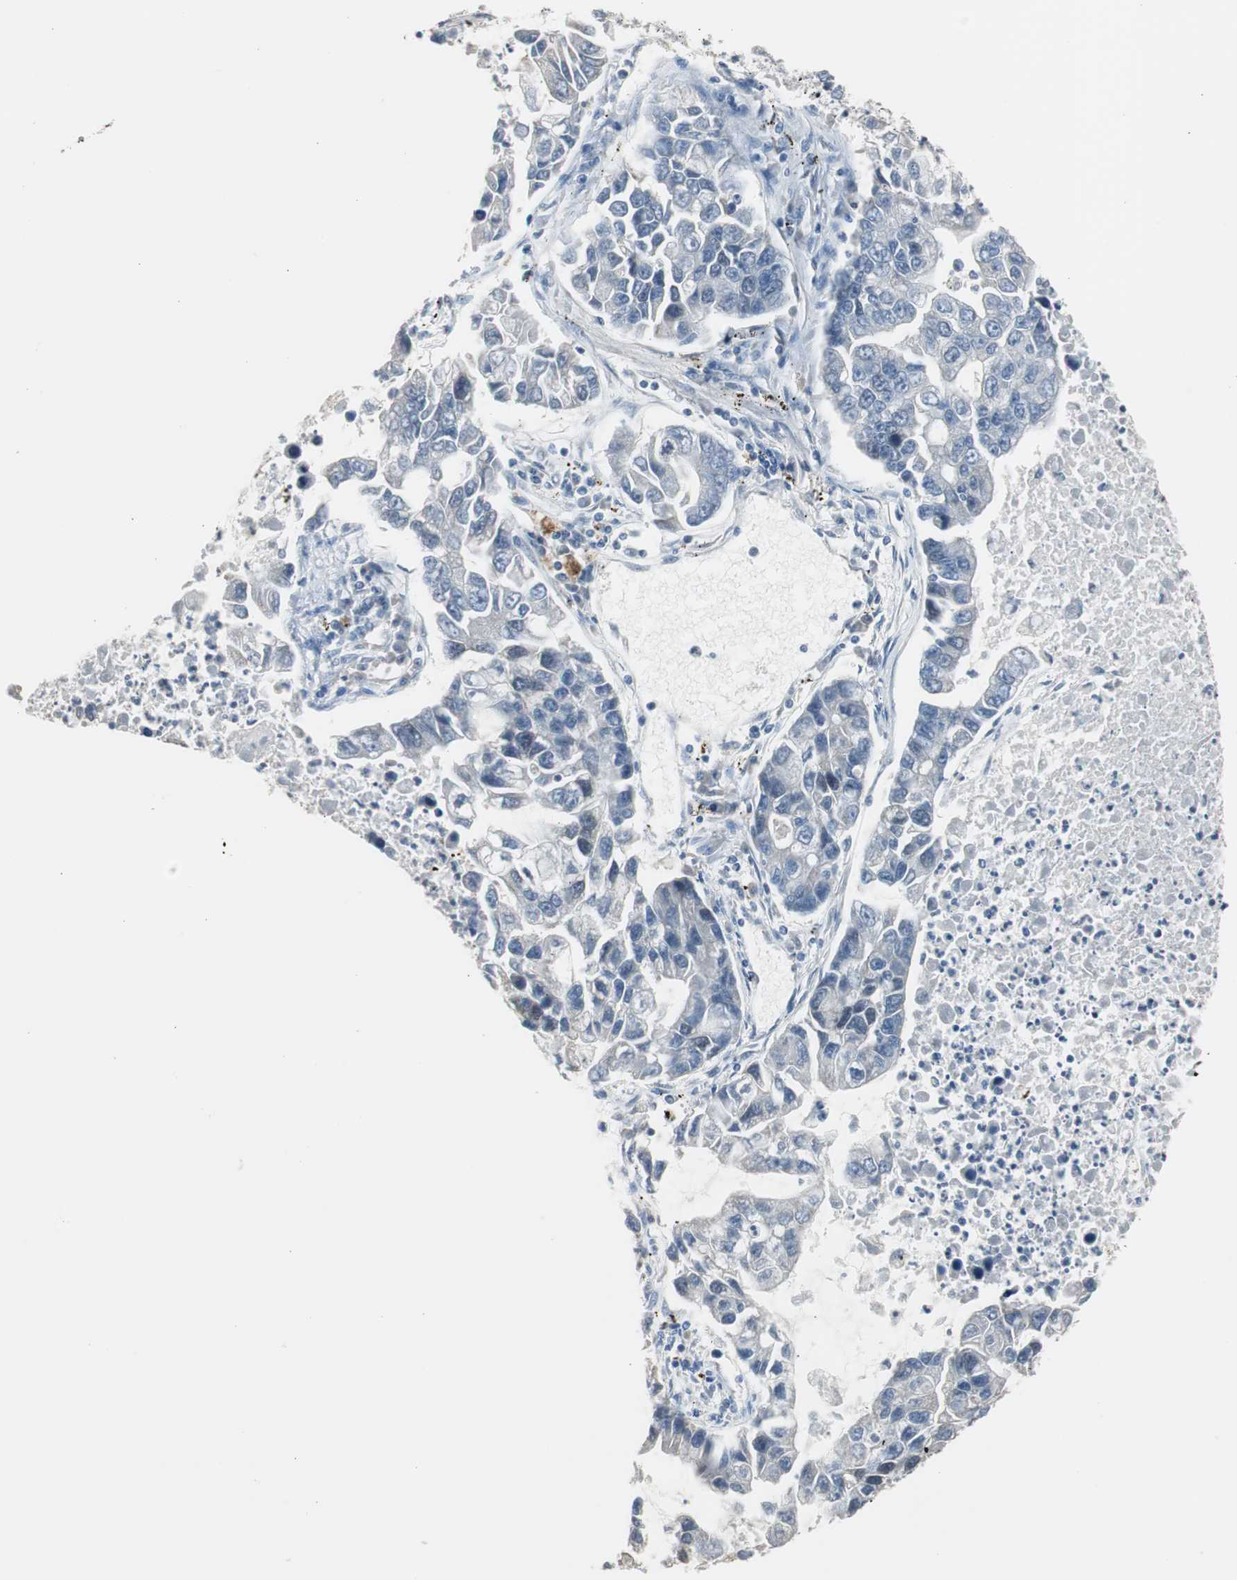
{"staining": {"intensity": "negative", "quantity": "none", "location": "none"}, "tissue": "lung cancer", "cell_type": "Tumor cells", "image_type": "cancer", "snomed": [{"axis": "morphology", "description": "Adenocarcinoma, NOS"}, {"axis": "topography", "description": "Lung"}], "caption": "The photomicrograph demonstrates no staining of tumor cells in lung cancer (adenocarcinoma). (Stains: DAB immunohistochemistry with hematoxylin counter stain, Microscopy: brightfield microscopy at high magnification).", "gene": "TK1", "patient": {"sex": "female", "age": 51}}